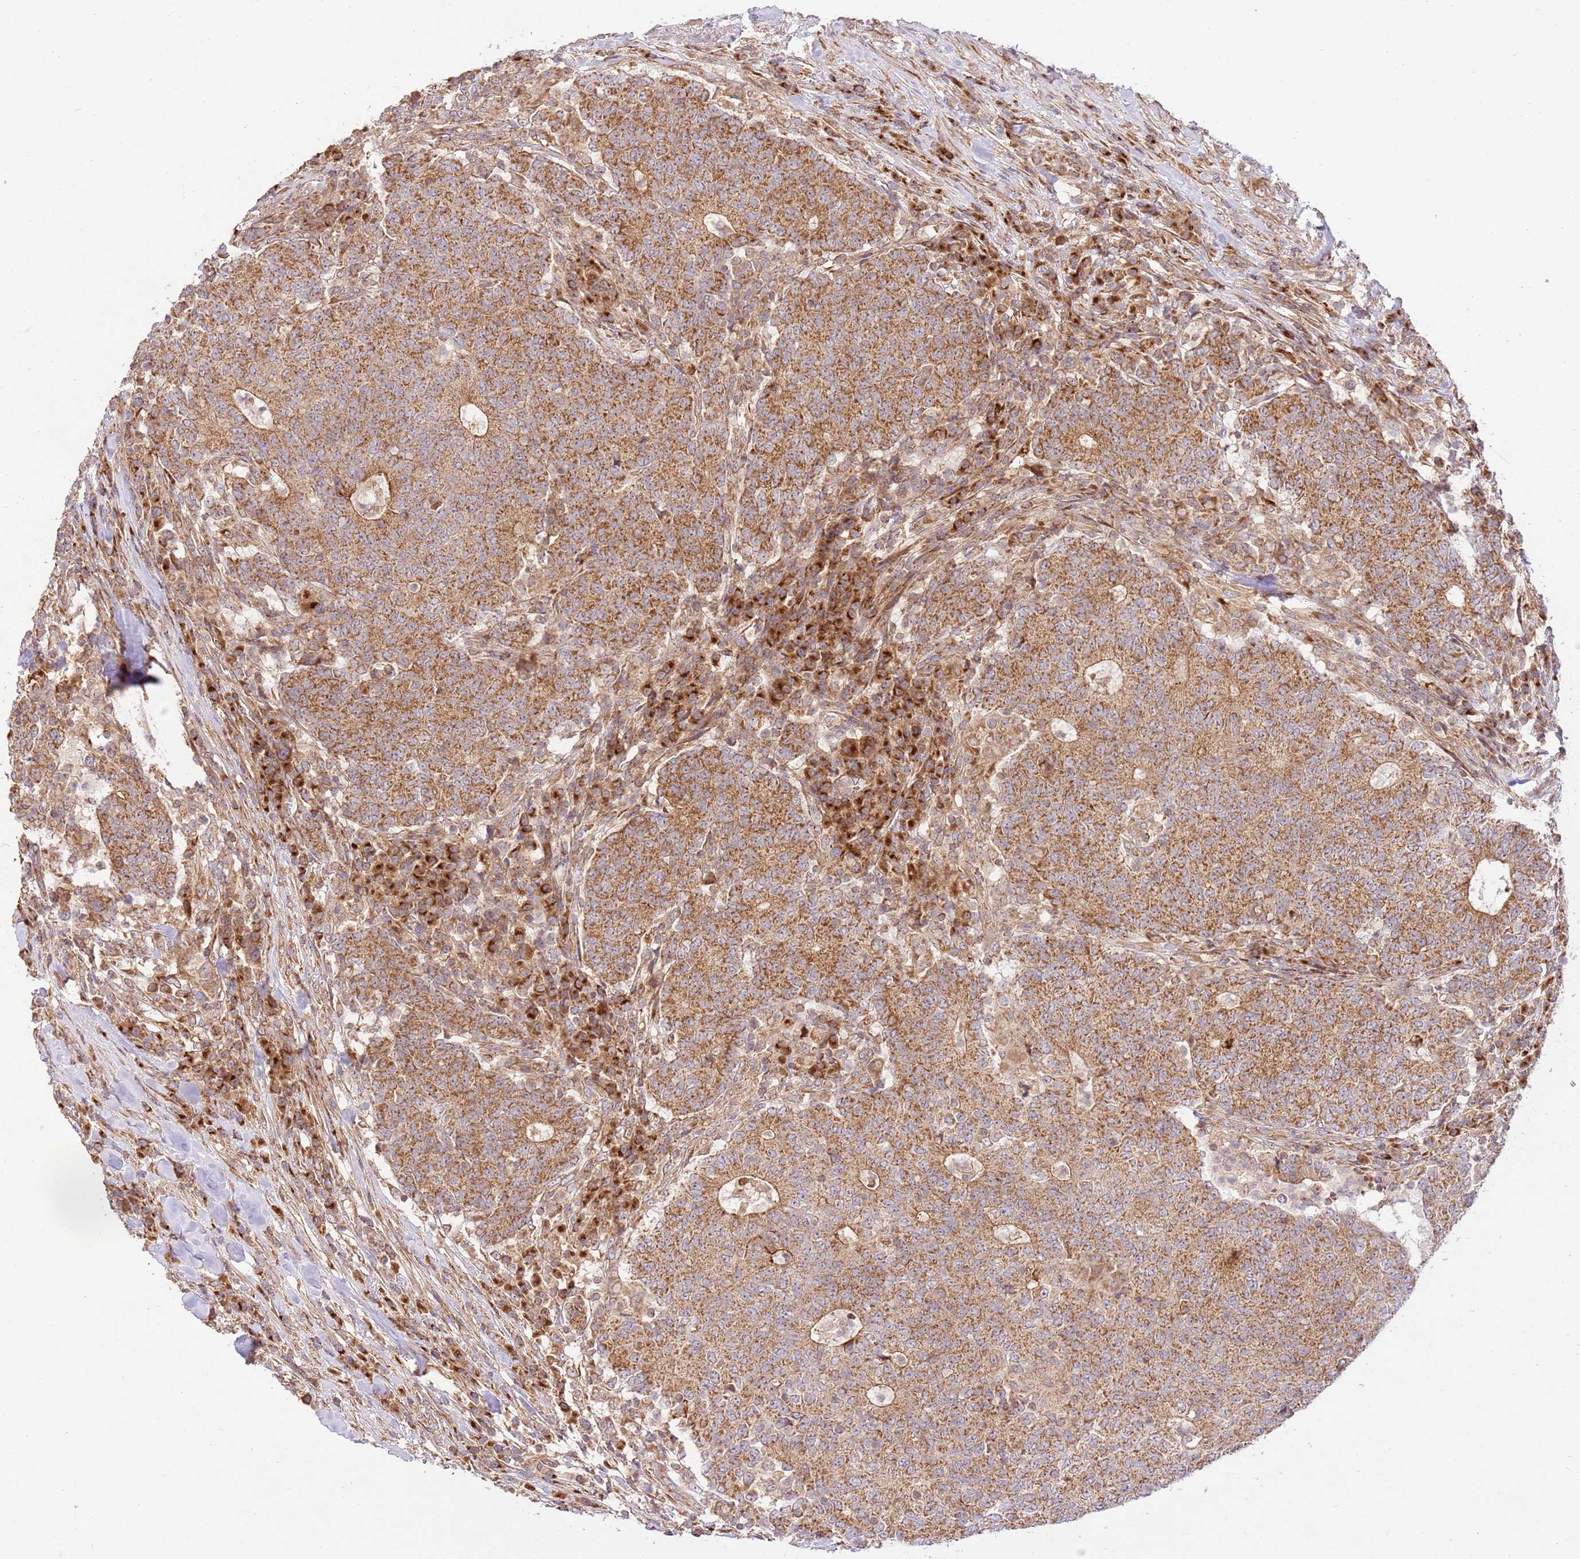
{"staining": {"intensity": "moderate", "quantity": ">75%", "location": "cytoplasmic/membranous"}, "tissue": "colorectal cancer", "cell_type": "Tumor cells", "image_type": "cancer", "snomed": [{"axis": "morphology", "description": "Adenocarcinoma, NOS"}, {"axis": "topography", "description": "Colon"}], "caption": "There is medium levels of moderate cytoplasmic/membranous staining in tumor cells of adenocarcinoma (colorectal), as demonstrated by immunohistochemical staining (brown color).", "gene": "SPATA2L", "patient": {"sex": "female", "age": 75}}